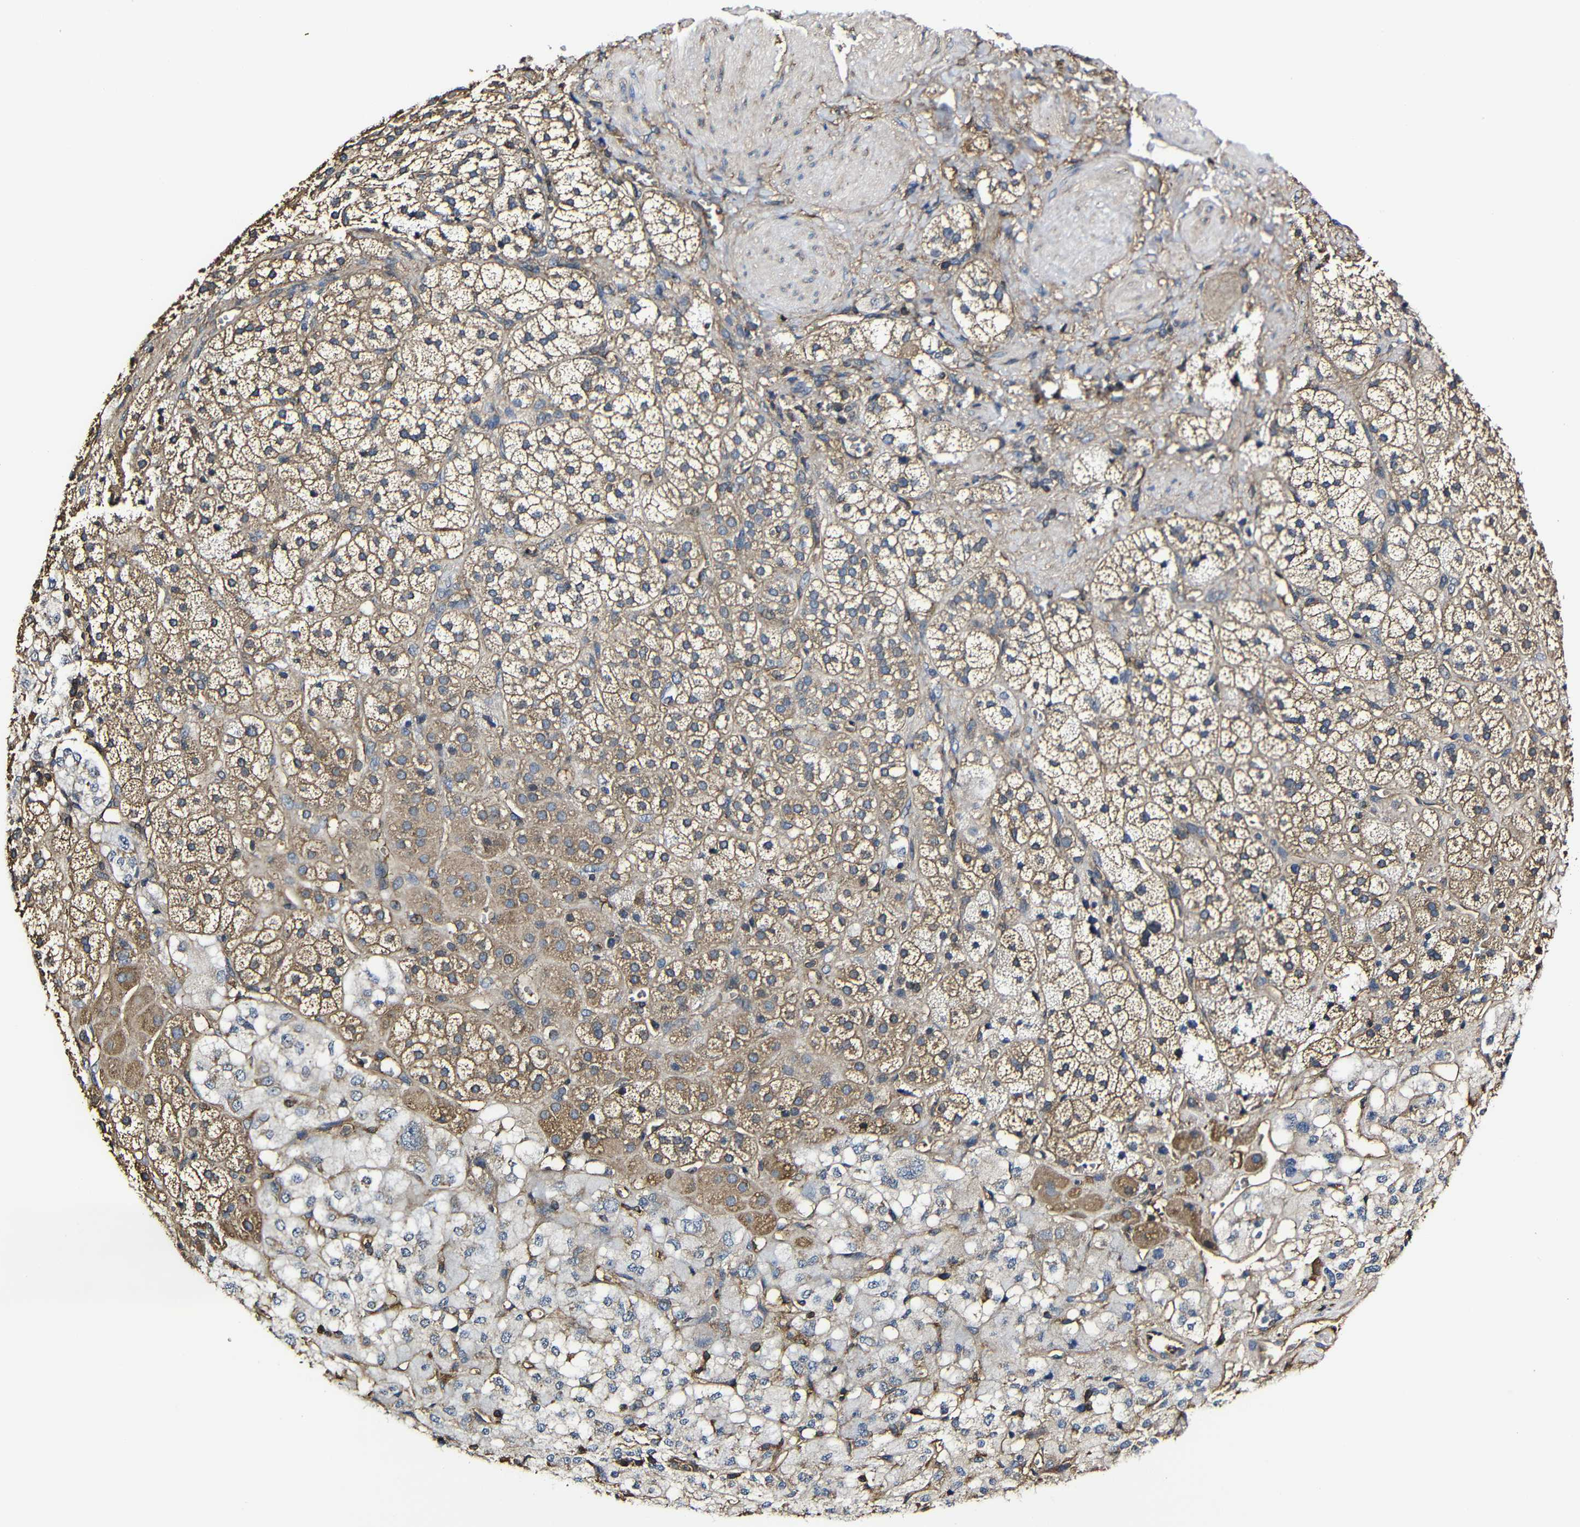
{"staining": {"intensity": "moderate", "quantity": ">75%", "location": "cytoplasmic/membranous"}, "tissue": "adrenal gland", "cell_type": "Glandular cells", "image_type": "normal", "snomed": [{"axis": "morphology", "description": "Normal tissue, NOS"}, {"axis": "topography", "description": "Adrenal gland"}], "caption": "This is an image of IHC staining of benign adrenal gland, which shows moderate positivity in the cytoplasmic/membranous of glandular cells.", "gene": "MSN", "patient": {"sex": "male", "age": 56}}